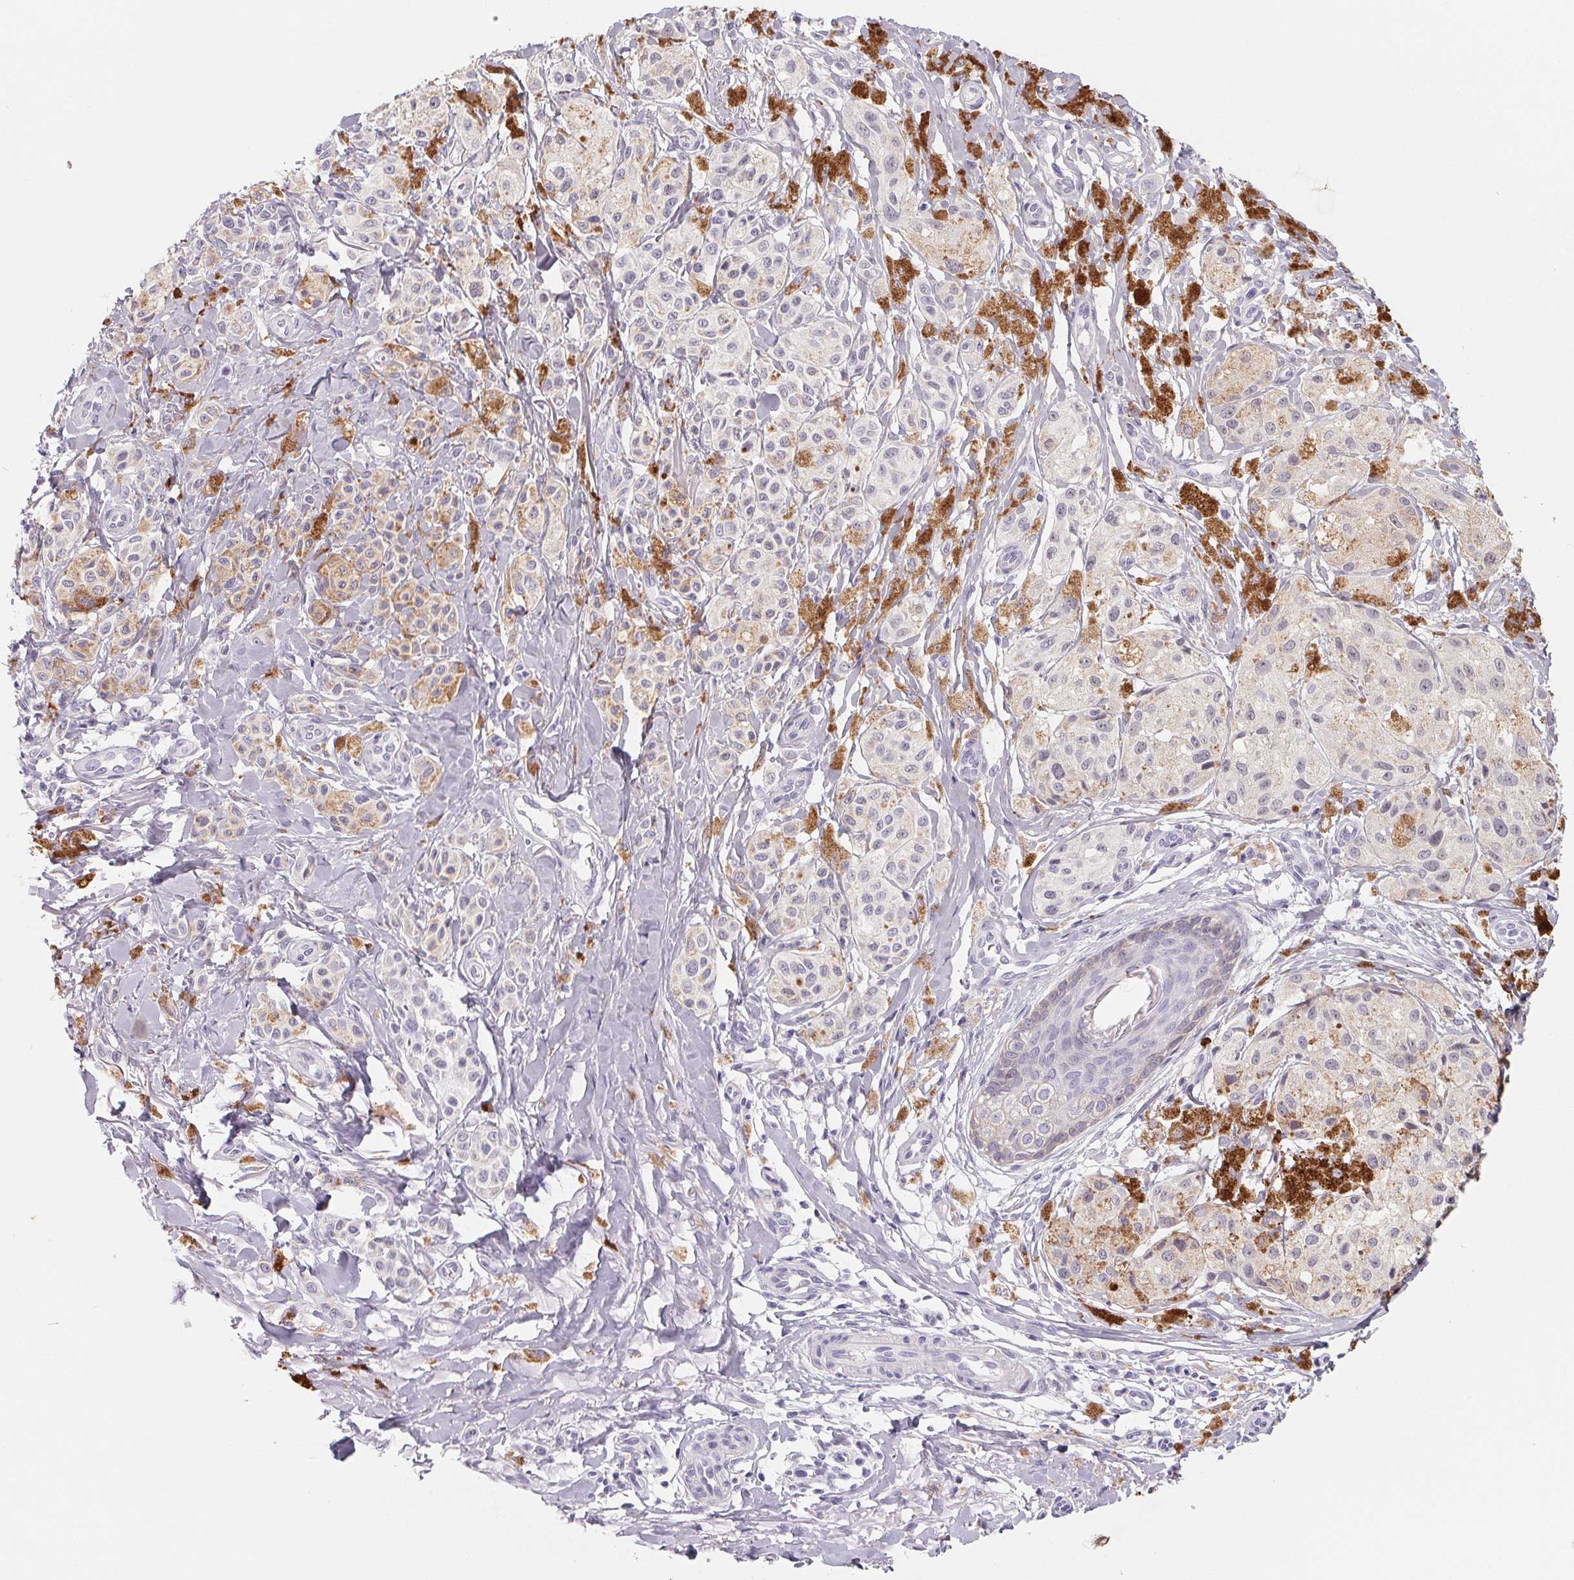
{"staining": {"intensity": "negative", "quantity": "none", "location": "none"}, "tissue": "melanoma", "cell_type": "Tumor cells", "image_type": "cancer", "snomed": [{"axis": "morphology", "description": "Malignant melanoma, NOS"}, {"axis": "topography", "description": "Skin"}], "caption": "Immunohistochemistry (IHC) of human melanoma reveals no positivity in tumor cells. (Brightfield microscopy of DAB immunohistochemistry at high magnification).", "gene": "FDX1", "patient": {"sex": "female", "age": 80}}